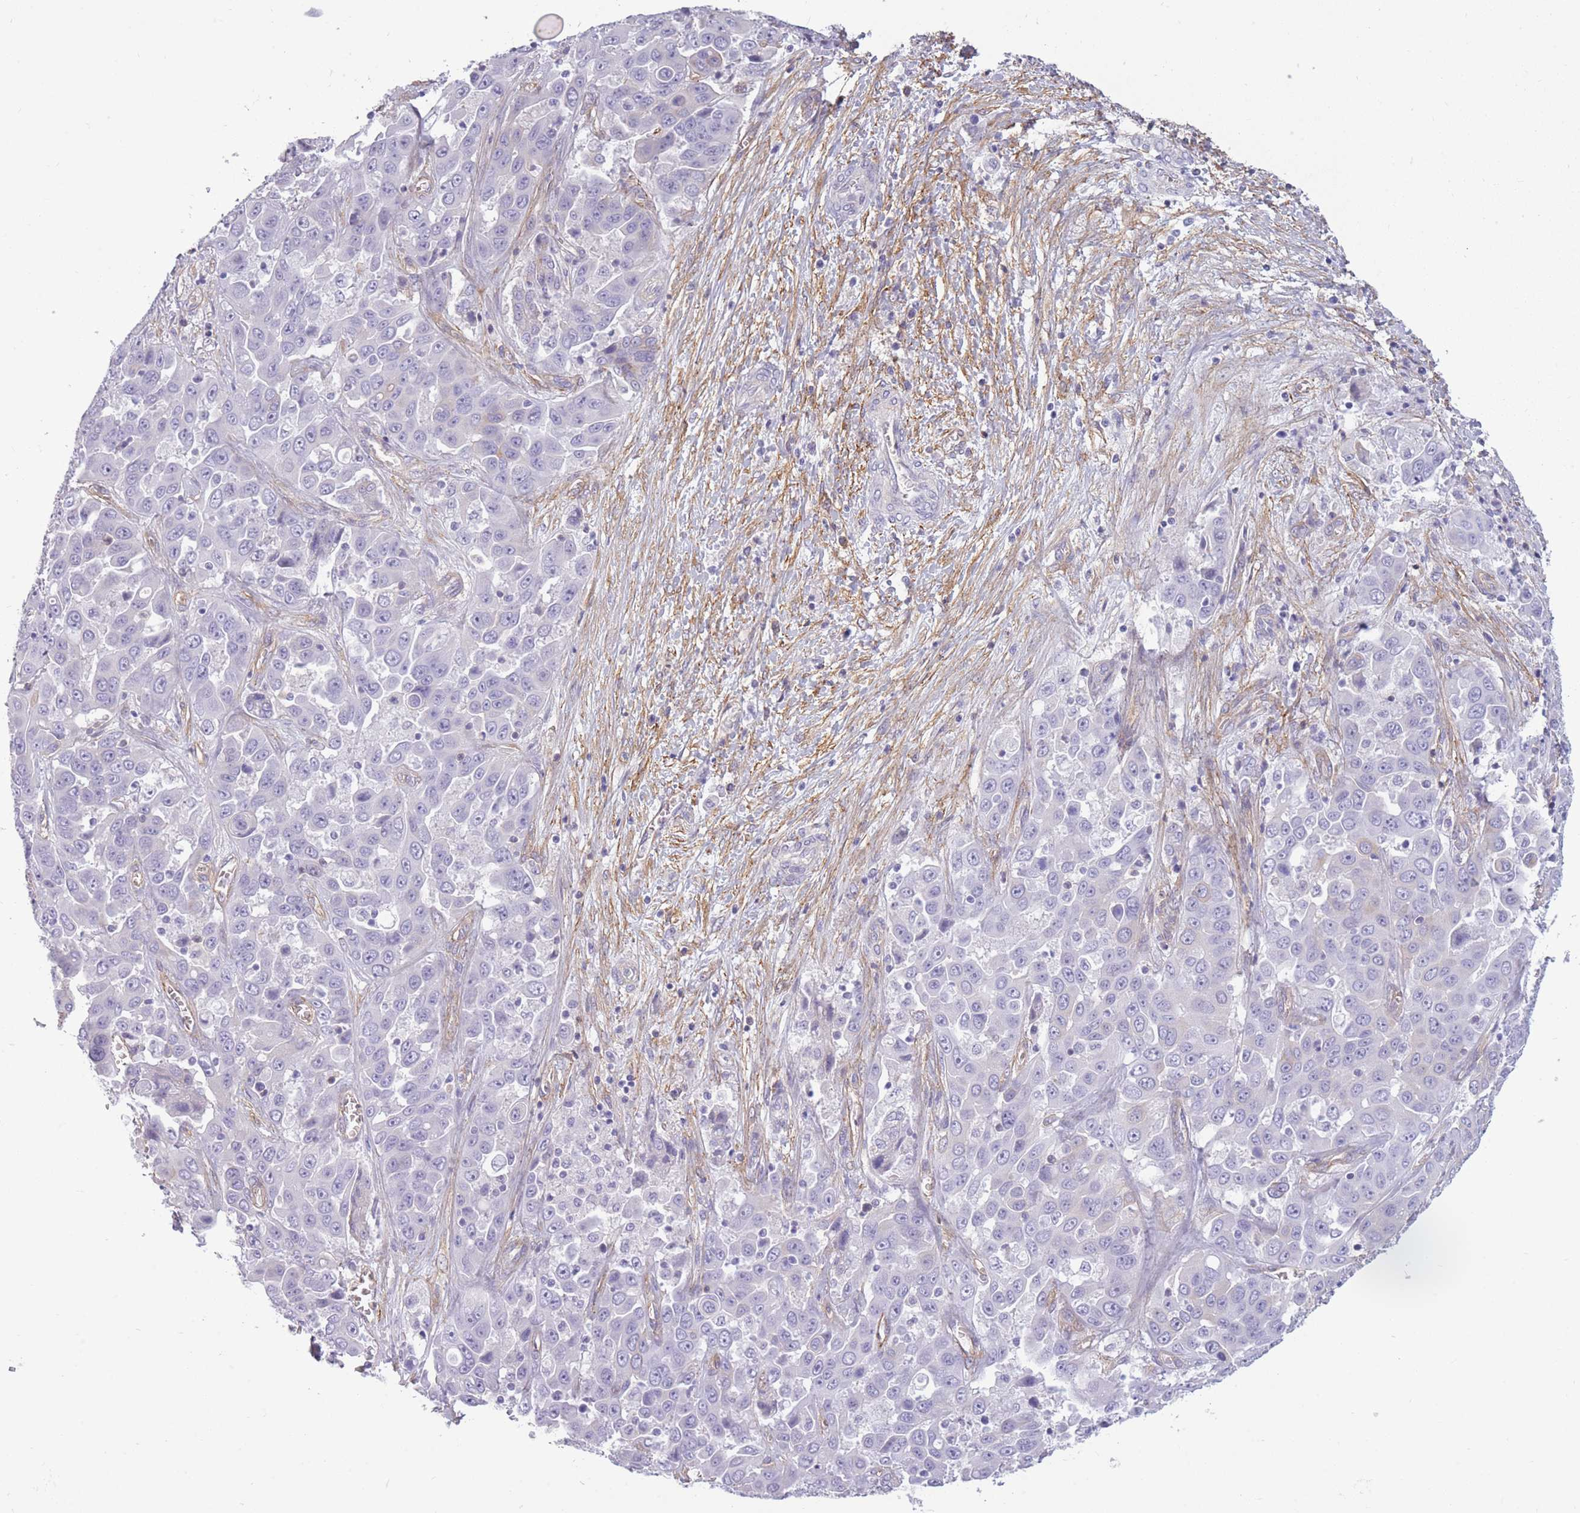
{"staining": {"intensity": "negative", "quantity": "none", "location": "none"}, "tissue": "liver cancer", "cell_type": "Tumor cells", "image_type": "cancer", "snomed": [{"axis": "morphology", "description": "Cholangiocarcinoma"}, {"axis": "topography", "description": "Liver"}], "caption": "Immunohistochemistry (IHC) of liver cancer (cholangiocarcinoma) shows no expression in tumor cells.", "gene": "ADD1", "patient": {"sex": "female", "age": 52}}